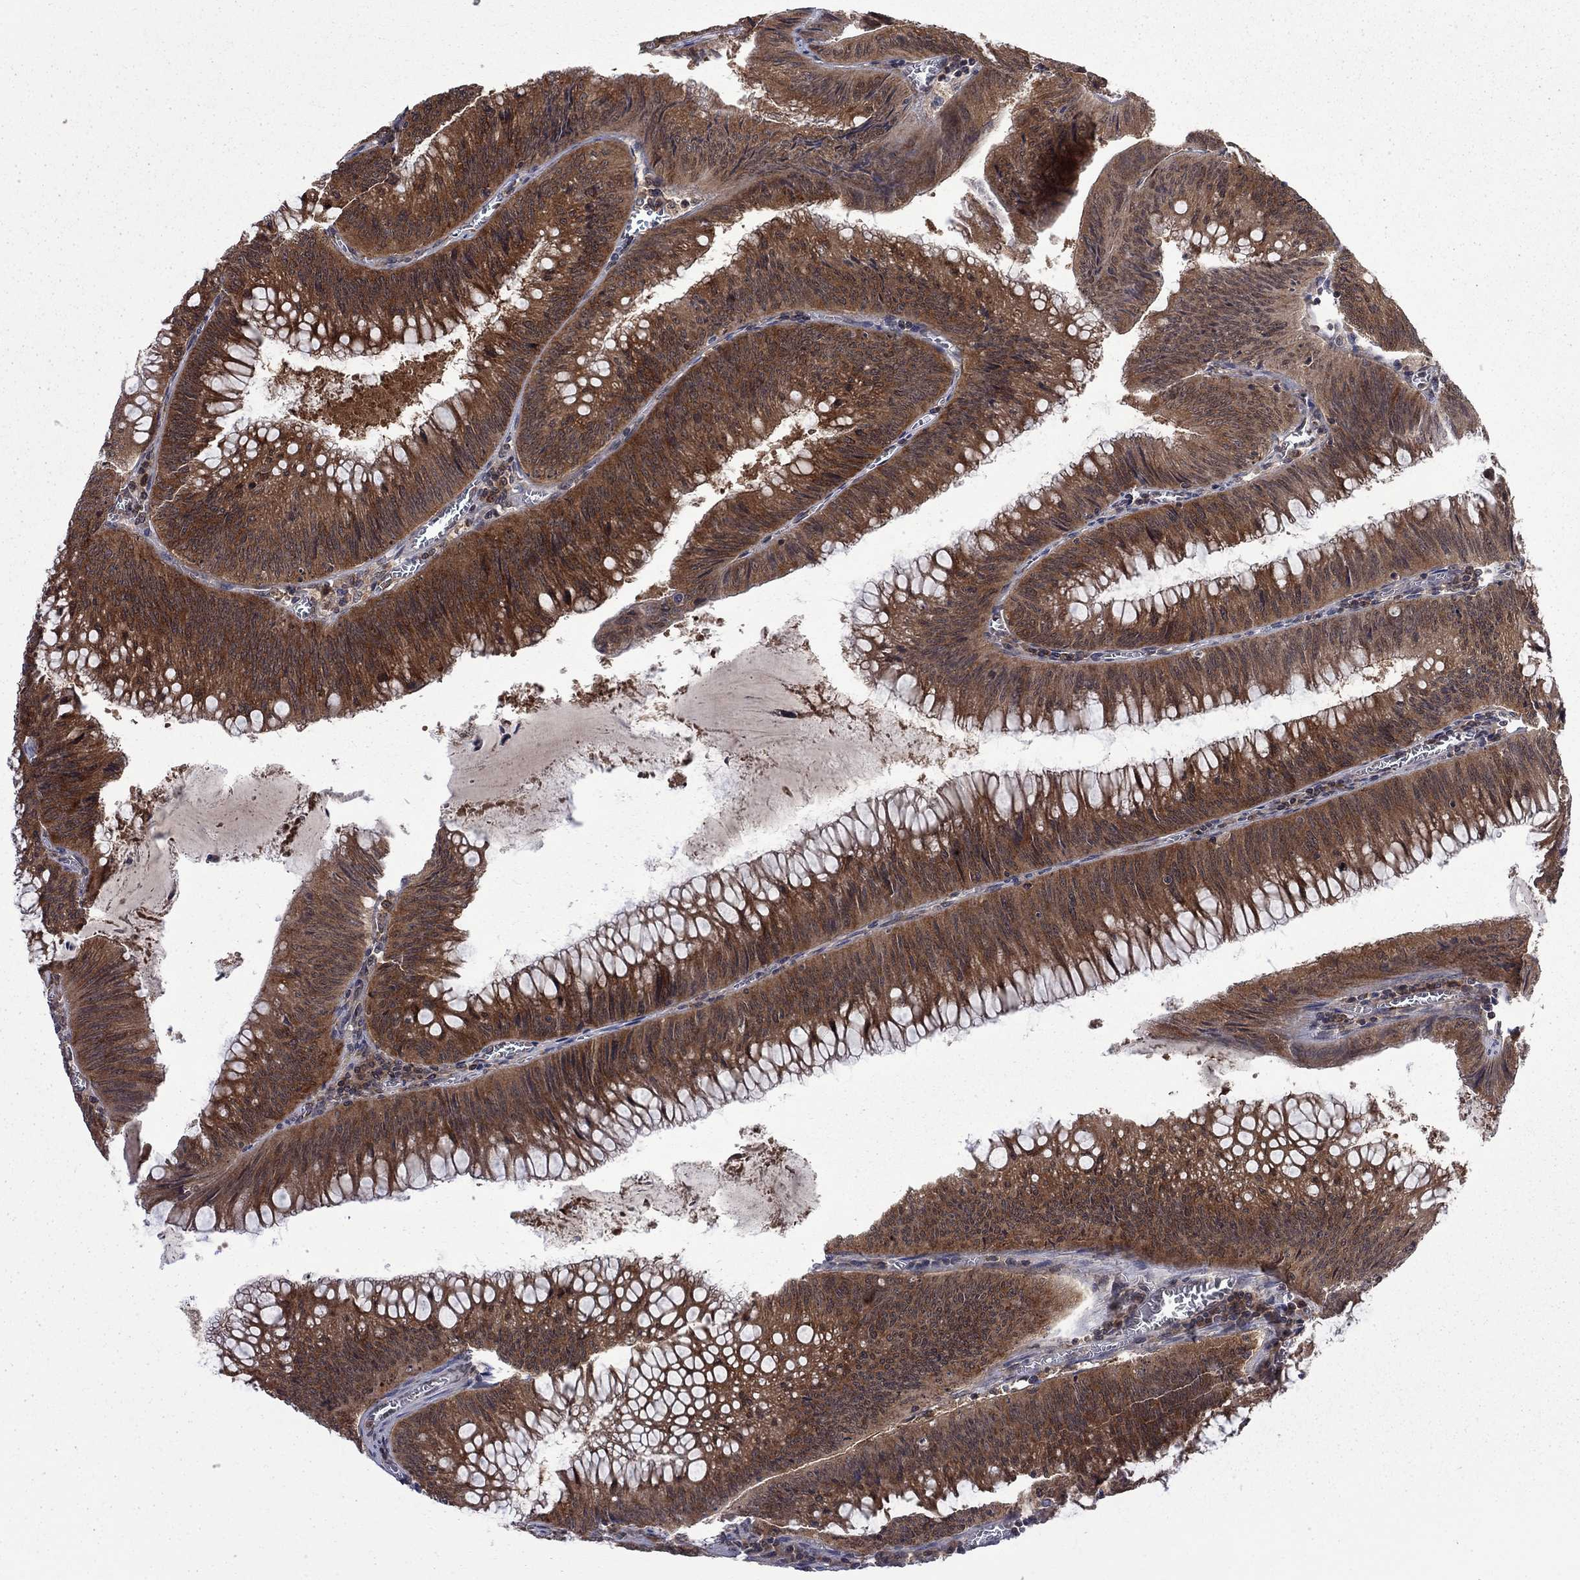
{"staining": {"intensity": "strong", "quantity": ">75%", "location": "cytoplasmic/membranous"}, "tissue": "colorectal cancer", "cell_type": "Tumor cells", "image_type": "cancer", "snomed": [{"axis": "morphology", "description": "Adenocarcinoma, NOS"}, {"axis": "topography", "description": "Rectum"}], "caption": "IHC of human colorectal cancer shows high levels of strong cytoplasmic/membranous staining in about >75% of tumor cells. (DAB (3,3'-diaminobenzidine) IHC, brown staining for protein, blue staining for nuclei).", "gene": "NAA50", "patient": {"sex": "female", "age": 72}}